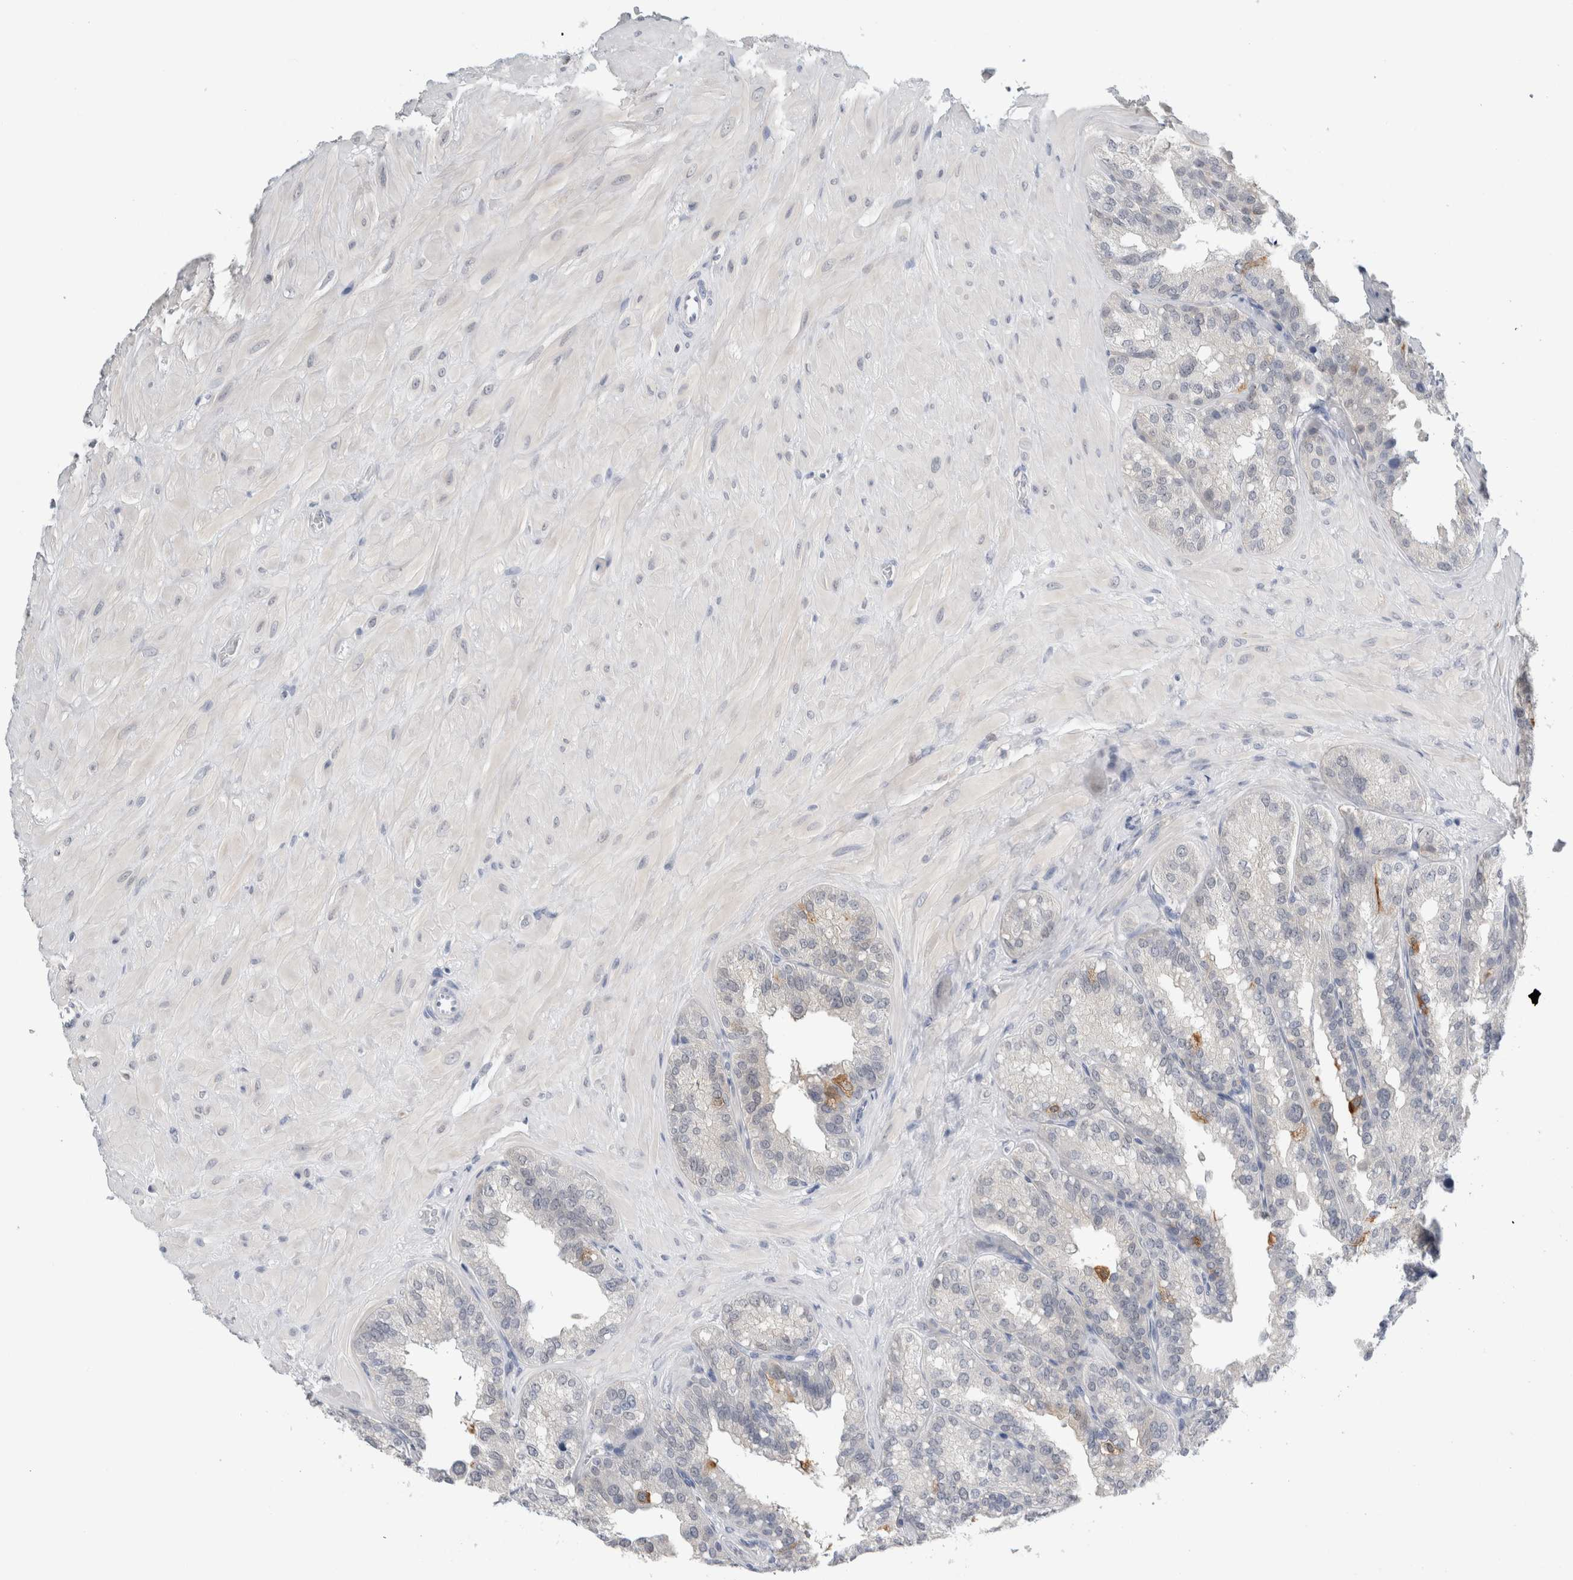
{"staining": {"intensity": "moderate", "quantity": "<25%", "location": "cytoplasmic/membranous"}, "tissue": "seminal vesicle", "cell_type": "Glandular cells", "image_type": "normal", "snomed": [{"axis": "morphology", "description": "Normal tissue, NOS"}, {"axis": "topography", "description": "Prostate"}, {"axis": "topography", "description": "Seminal veicle"}], "caption": "DAB (3,3'-diaminobenzidine) immunohistochemical staining of unremarkable seminal vesicle reveals moderate cytoplasmic/membranous protein positivity in about <25% of glandular cells. Ihc stains the protein of interest in brown and the nuclei are stained blue.", "gene": "CASP6", "patient": {"sex": "male", "age": 51}}